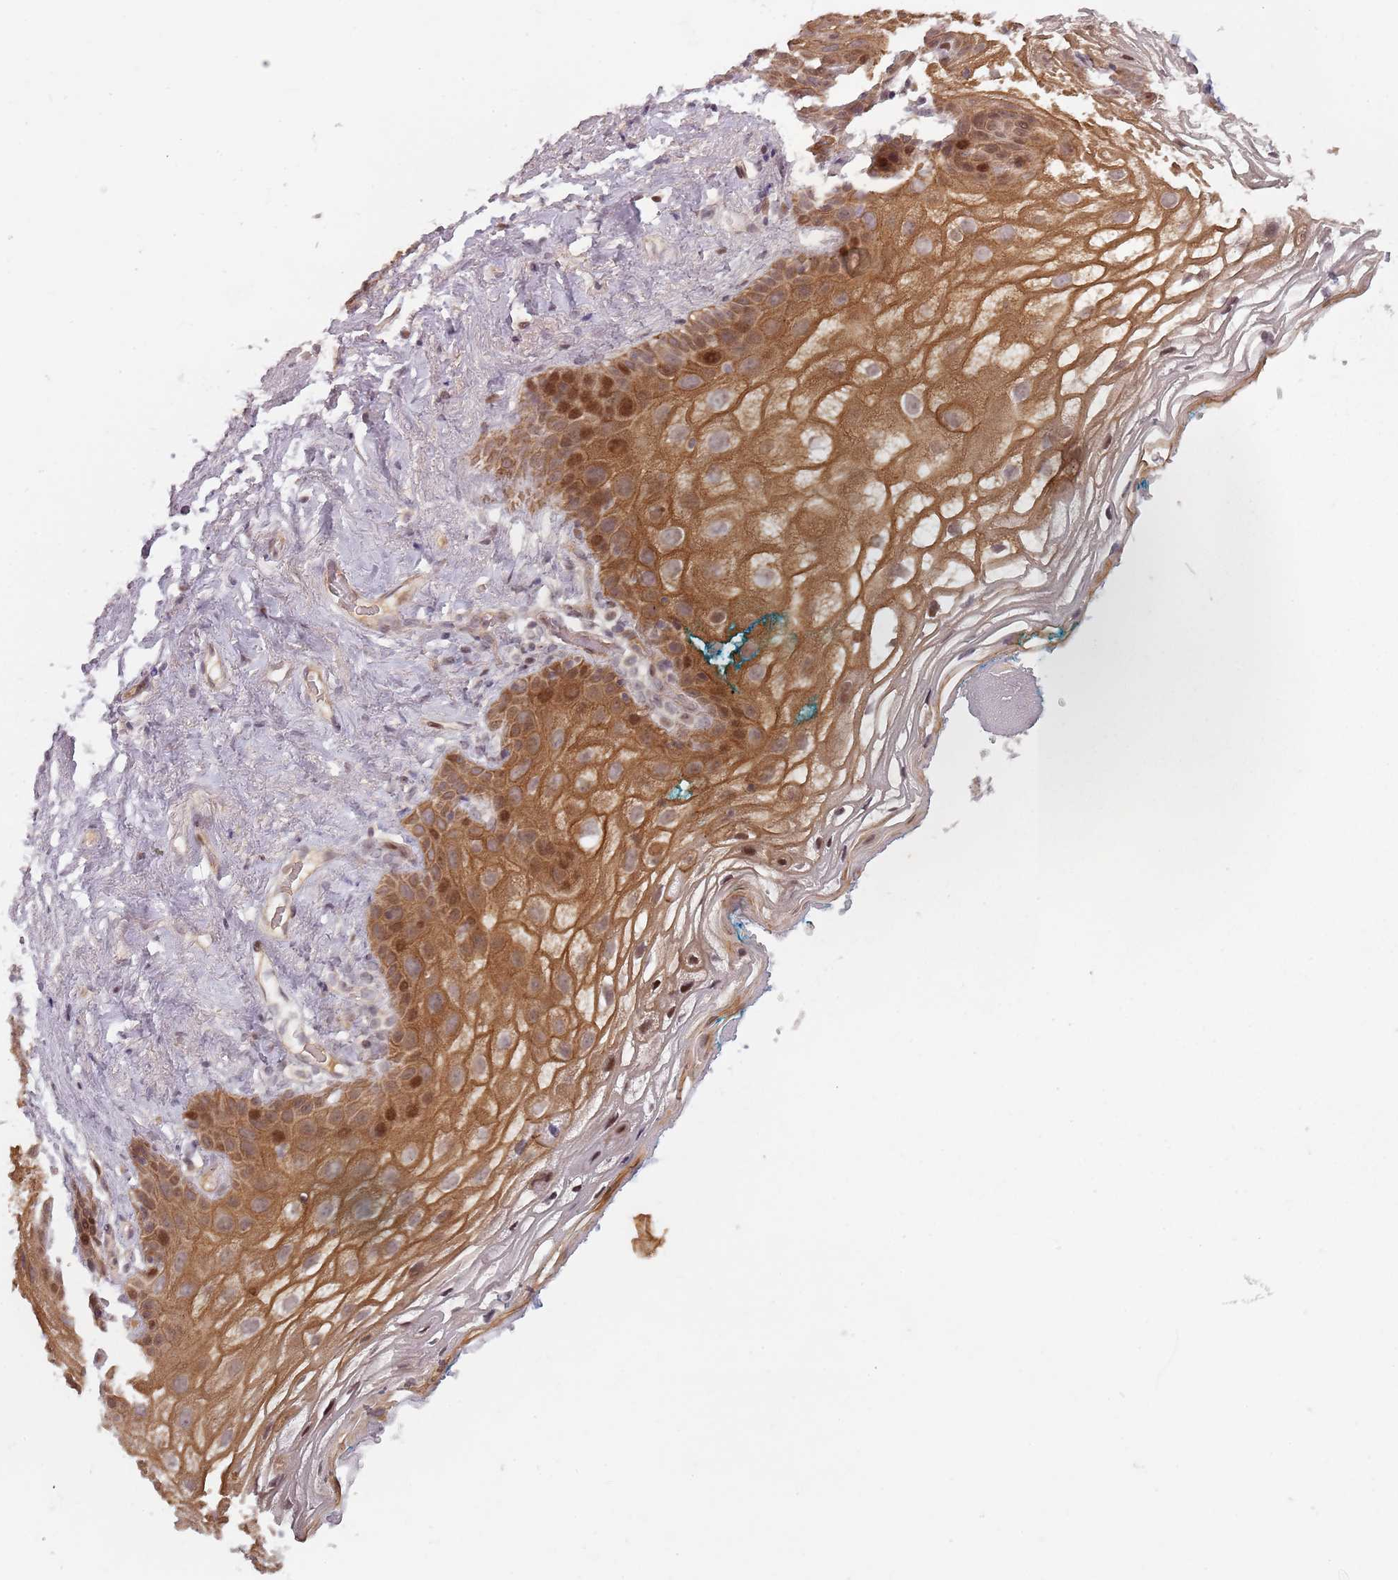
{"staining": {"intensity": "strong", "quantity": ">75%", "location": "cytoplasmic/membranous,nuclear"}, "tissue": "vagina", "cell_type": "Squamous epithelial cells", "image_type": "normal", "snomed": [{"axis": "morphology", "description": "Normal tissue, NOS"}, {"axis": "topography", "description": "Vagina"}], "caption": "Immunohistochemical staining of unremarkable human vagina exhibits strong cytoplasmic/membranous,nuclear protein positivity in approximately >75% of squamous epithelial cells. The staining was performed using DAB, with brown indicating positive protein expression. Nuclei are stained blue with hematoxylin.", "gene": "RPS6KA2", "patient": {"sex": "female", "age": 68}}